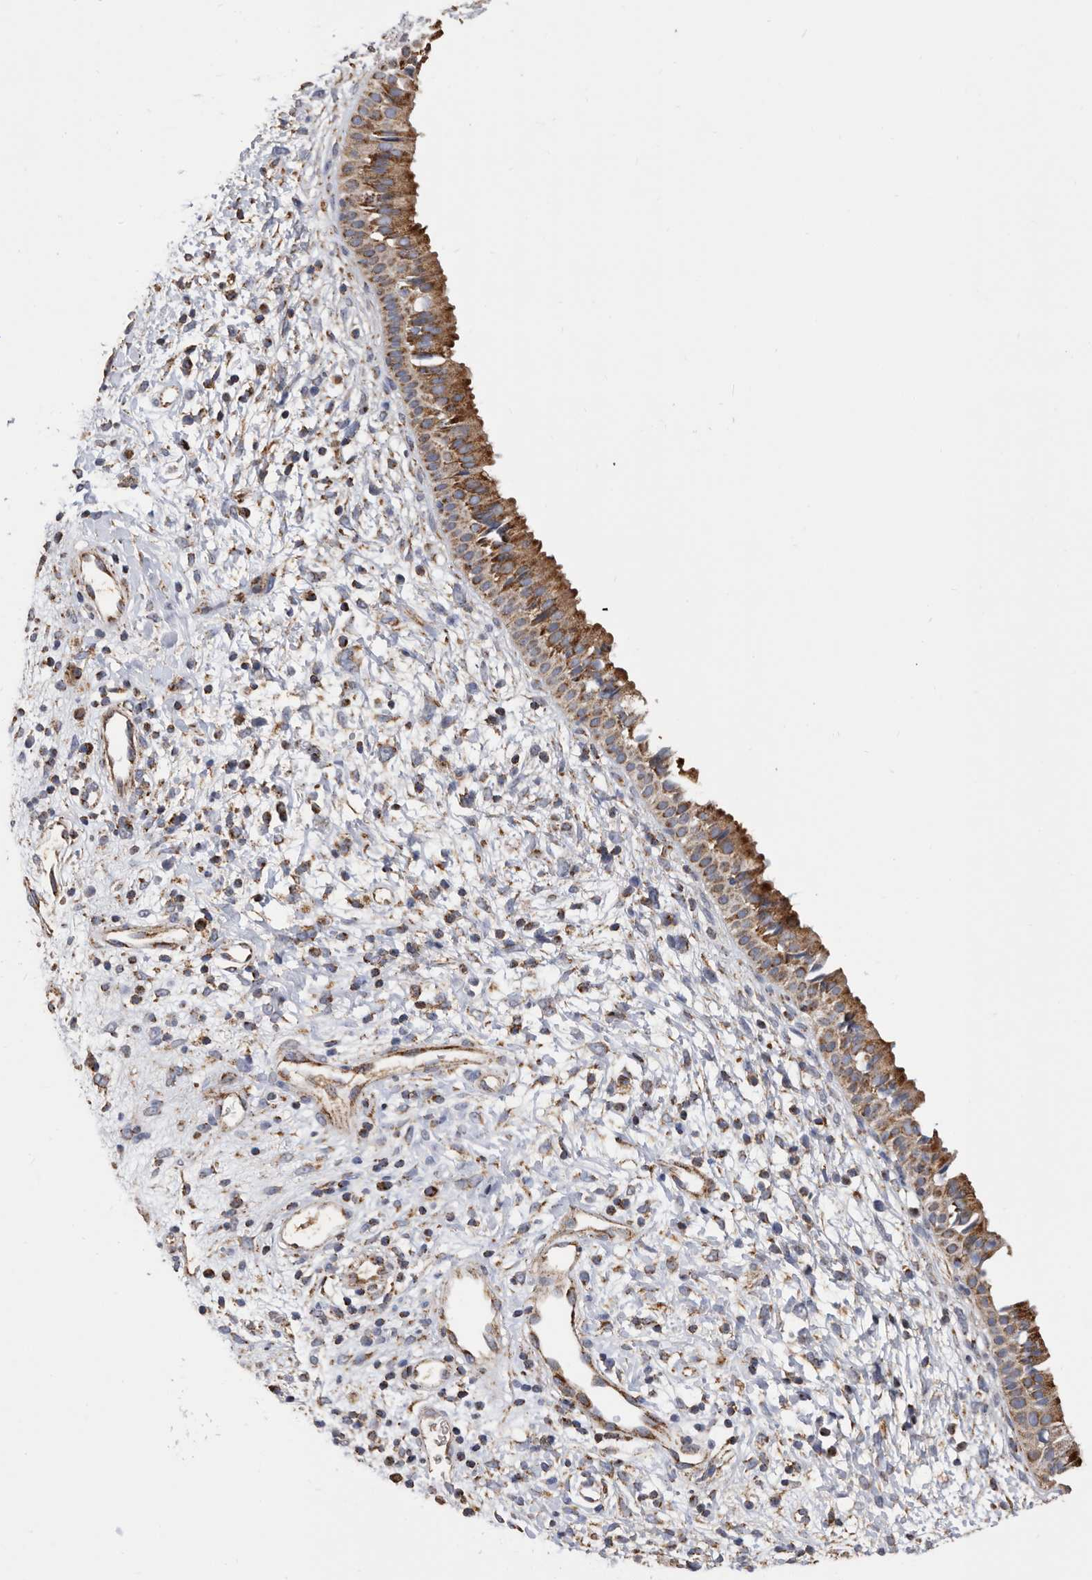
{"staining": {"intensity": "strong", "quantity": ">75%", "location": "cytoplasmic/membranous"}, "tissue": "nasopharynx", "cell_type": "Respiratory epithelial cells", "image_type": "normal", "snomed": [{"axis": "morphology", "description": "Normal tissue, NOS"}, {"axis": "topography", "description": "Nasopharynx"}], "caption": "Immunohistochemical staining of benign human nasopharynx demonstrates high levels of strong cytoplasmic/membranous staining in about >75% of respiratory epithelial cells.", "gene": "WFDC1", "patient": {"sex": "male", "age": 22}}